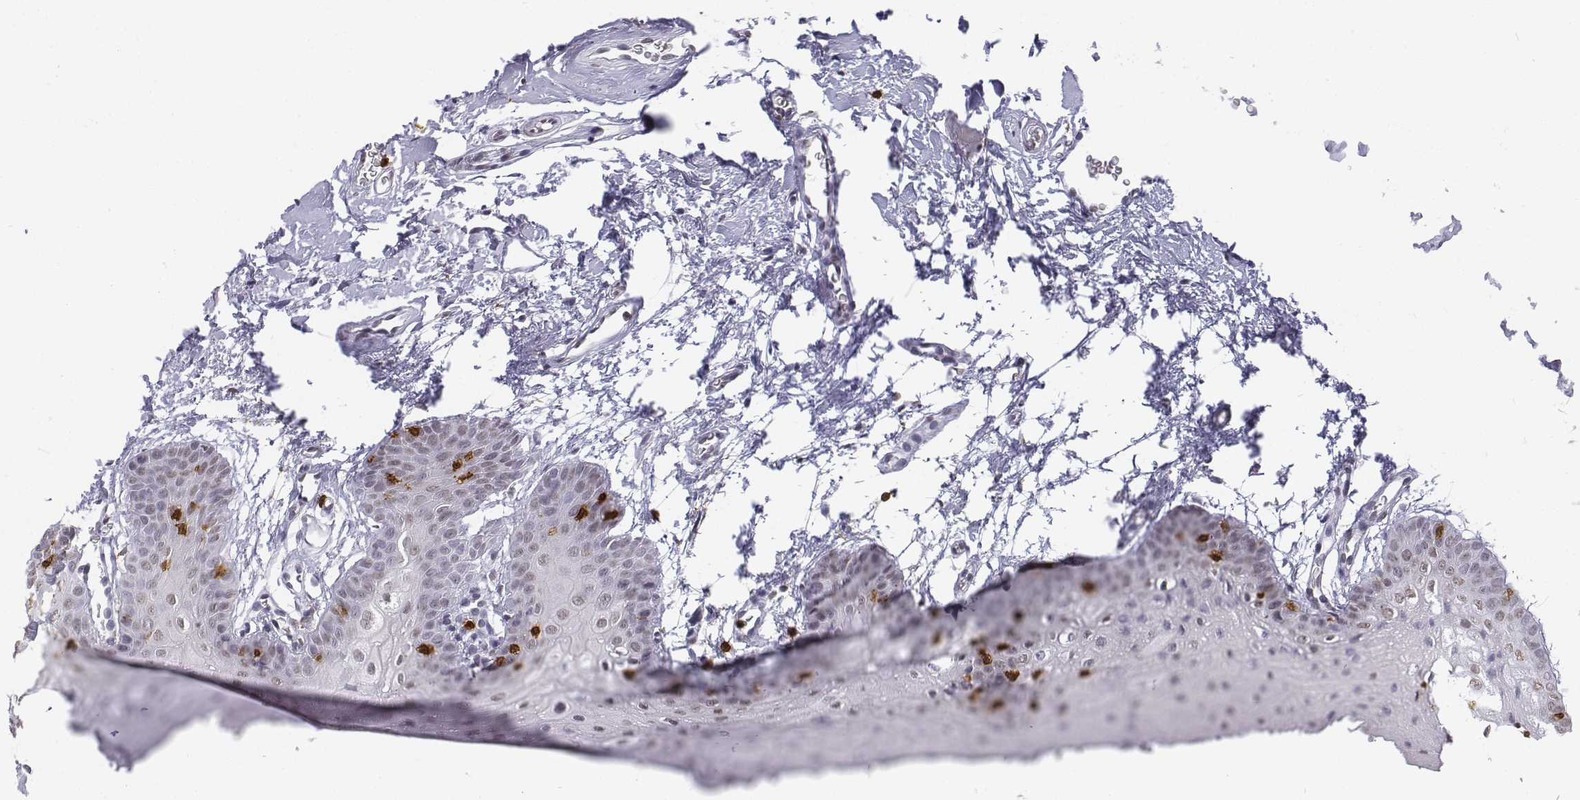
{"staining": {"intensity": "weak", "quantity": ">75%", "location": "nuclear"}, "tissue": "oral mucosa", "cell_type": "Squamous epithelial cells", "image_type": "normal", "snomed": [{"axis": "morphology", "description": "Normal tissue, NOS"}, {"axis": "morphology", "description": "Squamous cell carcinoma, NOS"}, {"axis": "topography", "description": "Oral tissue"}, {"axis": "topography", "description": "Head-Neck"}], "caption": "Oral mucosa stained with a protein marker exhibits weak staining in squamous epithelial cells.", "gene": "CD3E", "patient": {"sex": "female", "age": 50}}